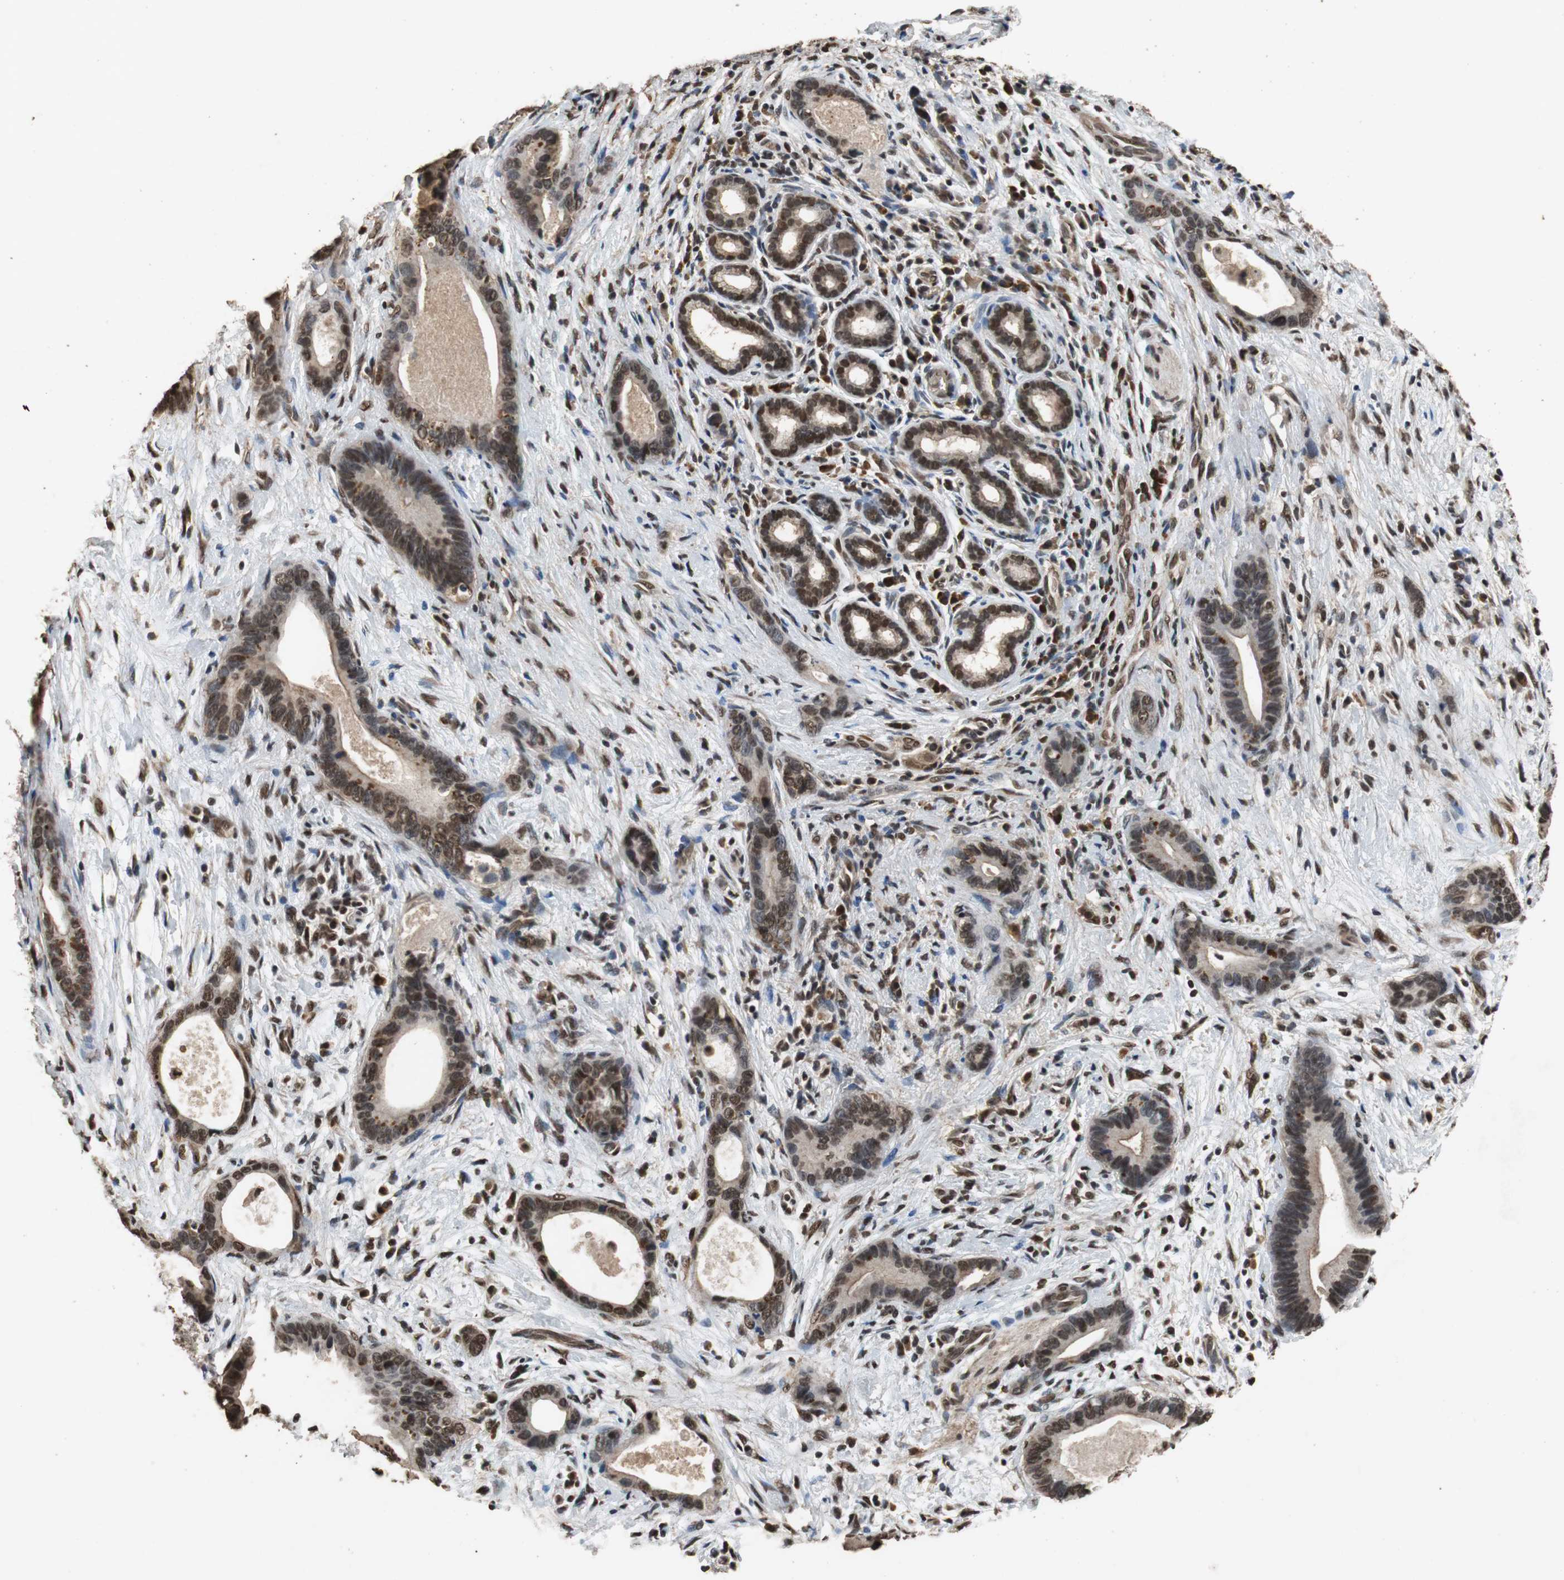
{"staining": {"intensity": "strong", "quantity": ">75%", "location": "cytoplasmic/membranous,nuclear"}, "tissue": "liver cancer", "cell_type": "Tumor cells", "image_type": "cancer", "snomed": [{"axis": "morphology", "description": "Cholangiocarcinoma"}, {"axis": "topography", "description": "Liver"}], "caption": "Immunohistochemistry histopathology image of neoplastic tissue: human cholangiocarcinoma (liver) stained using IHC demonstrates high levels of strong protein expression localized specifically in the cytoplasmic/membranous and nuclear of tumor cells, appearing as a cytoplasmic/membranous and nuclear brown color.", "gene": "ZNF18", "patient": {"sex": "female", "age": 55}}